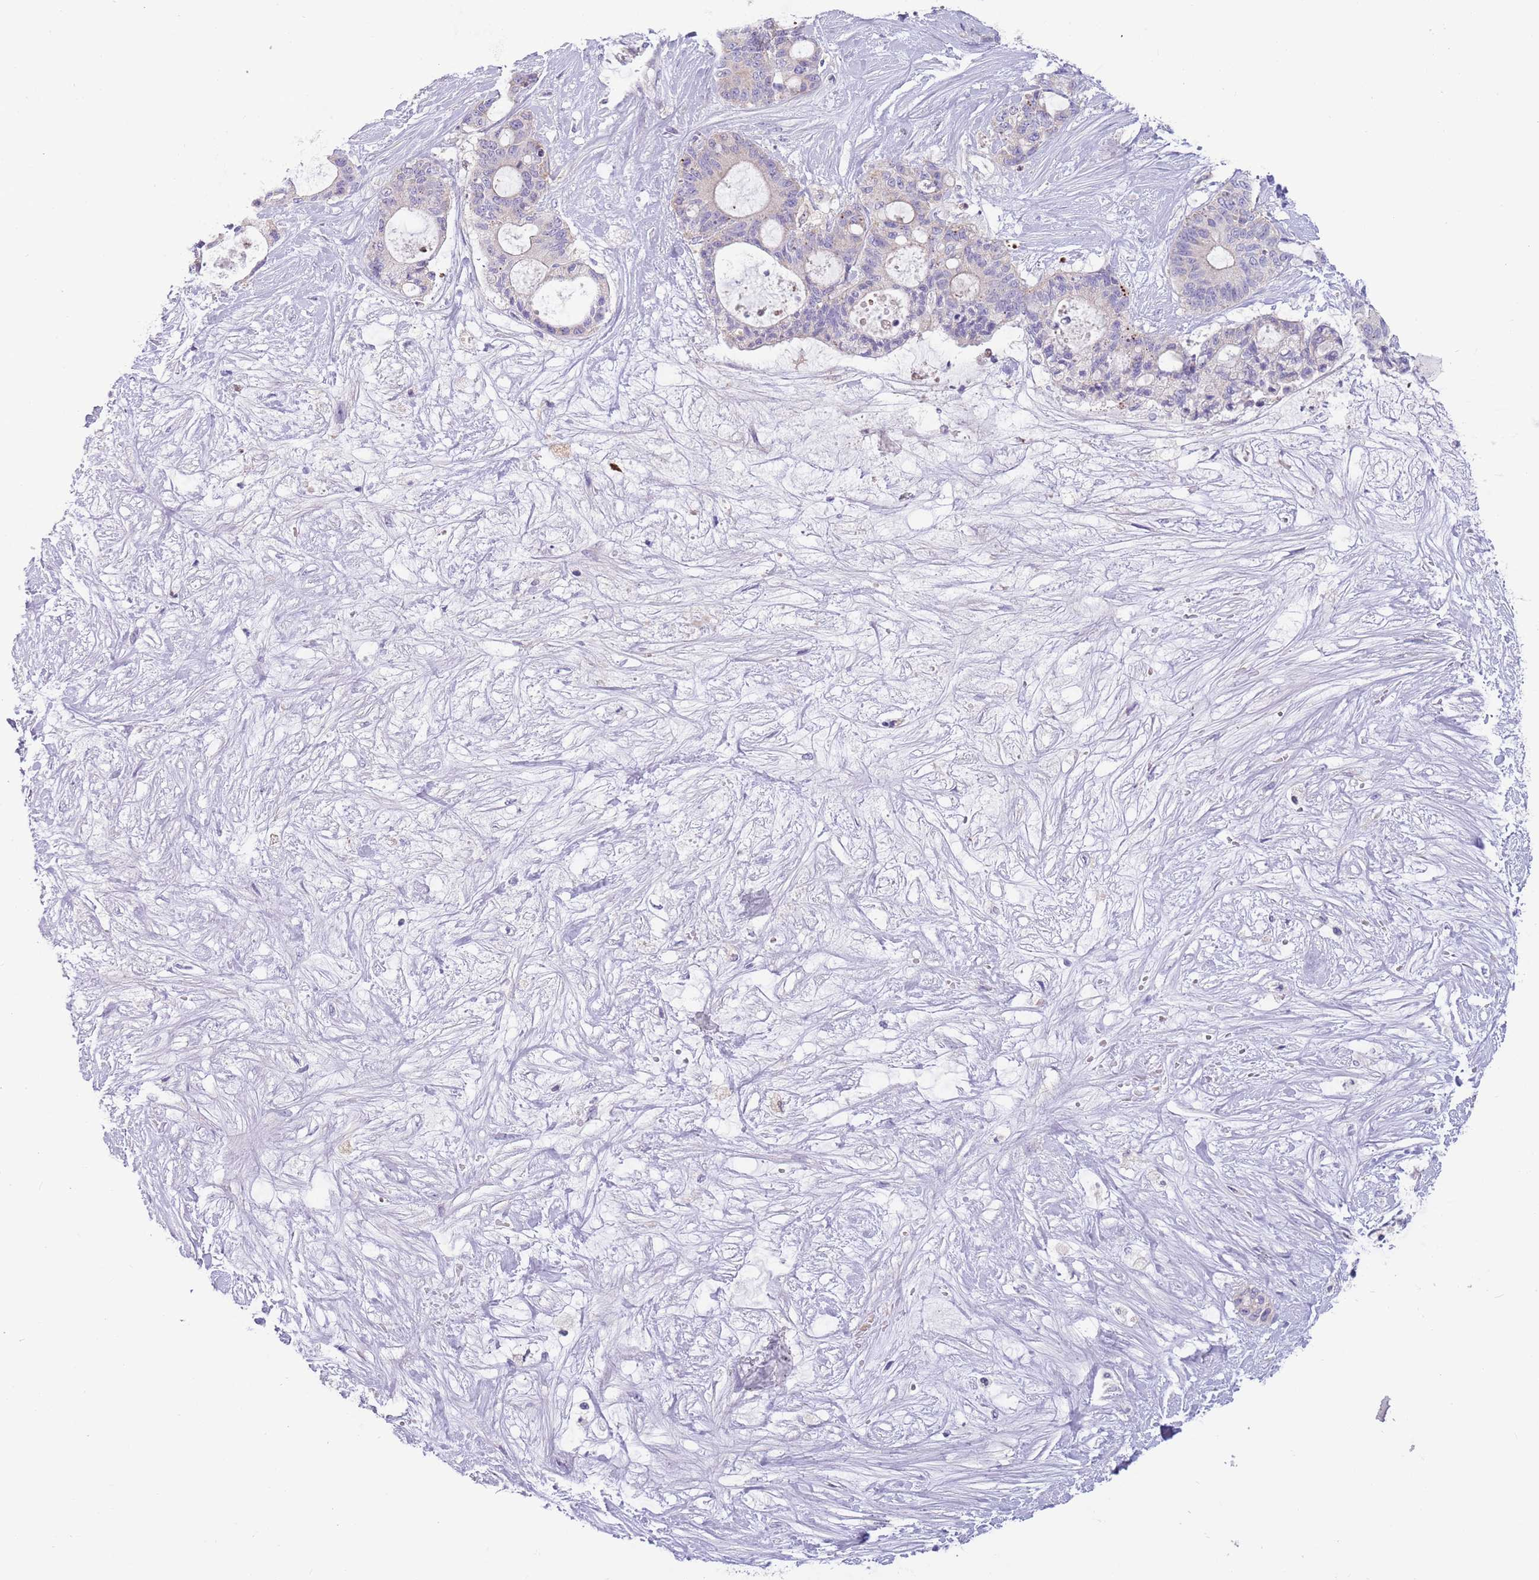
{"staining": {"intensity": "negative", "quantity": "none", "location": "none"}, "tissue": "liver cancer", "cell_type": "Tumor cells", "image_type": "cancer", "snomed": [{"axis": "morphology", "description": "Normal tissue, NOS"}, {"axis": "morphology", "description": "Cholangiocarcinoma"}, {"axis": "topography", "description": "Liver"}, {"axis": "topography", "description": "Peripheral nerve tissue"}], "caption": "The histopathology image displays no staining of tumor cells in cholangiocarcinoma (liver).", "gene": "DDHD1", "patient": {"sex": "female", "age": 73}}